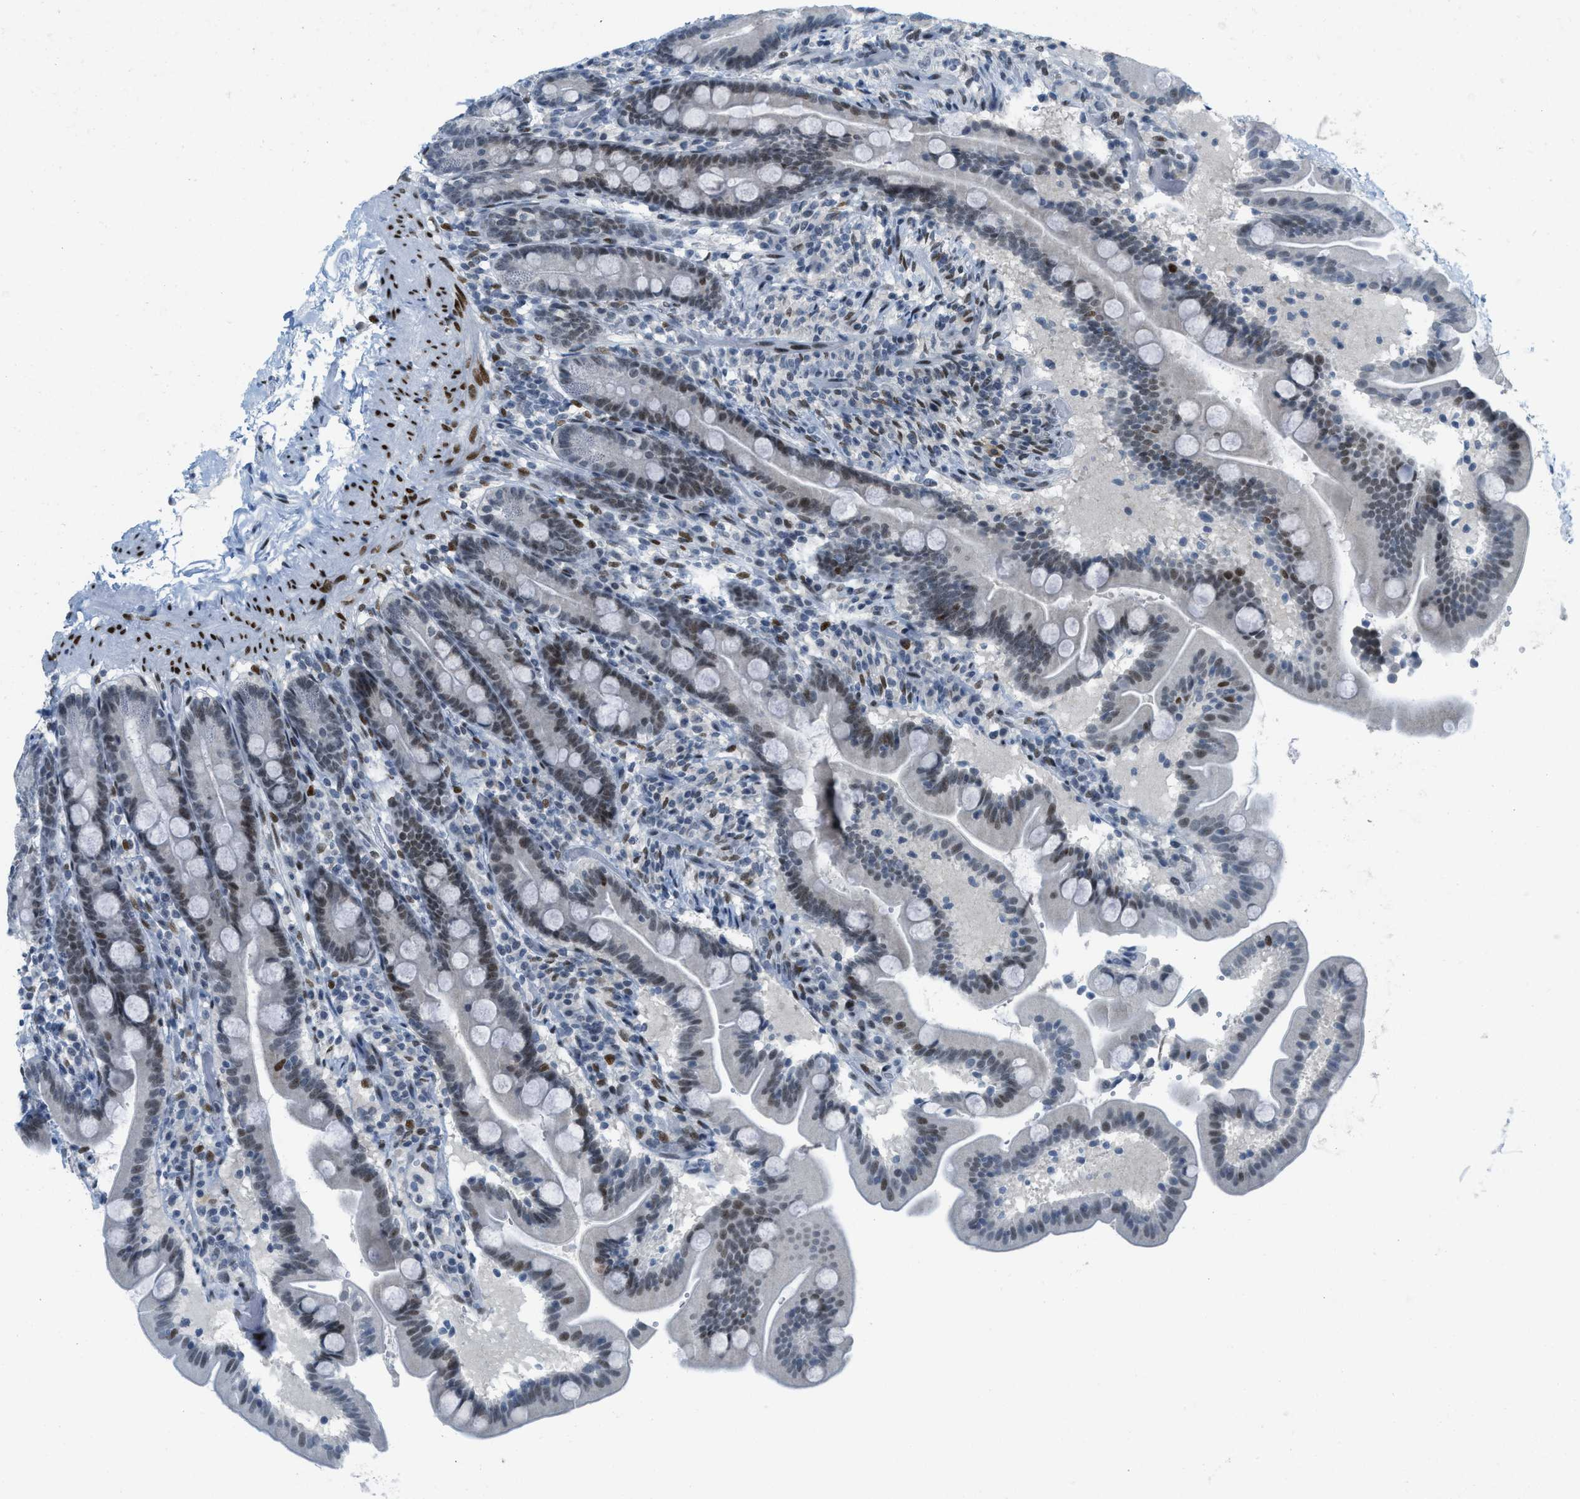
{"staining": {"intensity": "moderate", "quantity": "25%-75%", "location": "nuclear"}, "tissue": "duodenum", "cell_type": "Glandular cells", "image_type": "normal", "snomed": [{"axis": "morphology", "description": "Normal tissue, NOS"}, {"axis": "topography", "description": "Duodenum"}], "caption": "Protein positivity by immunohistochemistry displays moderate nuclear staining in approximately 25%-75% of glandular cells in normal duodenum.", "gene": "PBX1", "patient": {"sex": "male", "age": 54}}